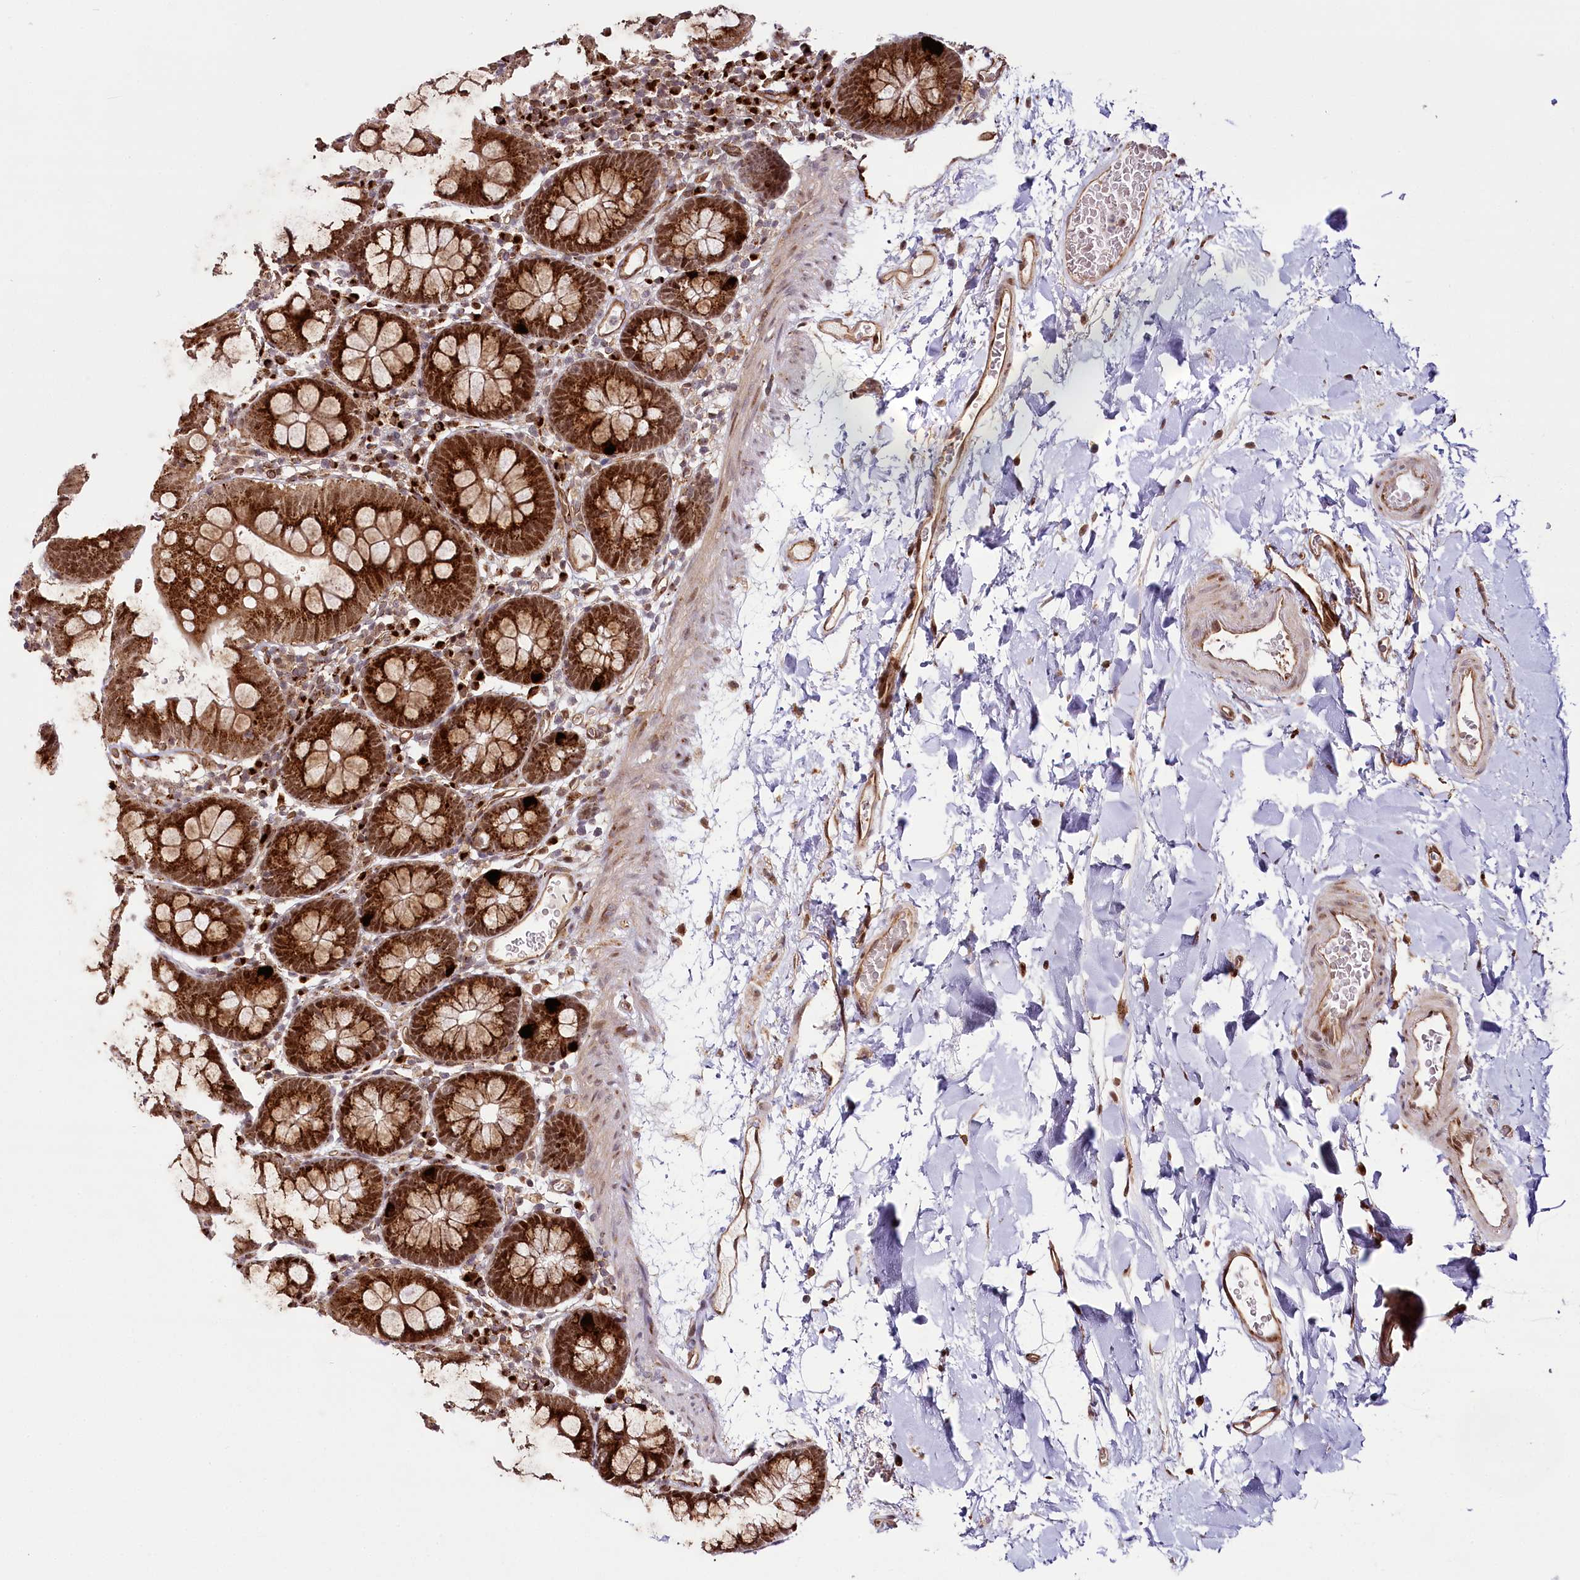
{"staining": {"intensity": "moderate", "quantity": ">75%", "location": "cytoplasmic/membranous,nuclear"}, "tissue": "colon", "cell_type": "Endothelial cells", "image_type": "normal", "snomed": [{"axis": "morphology", "description": "Normal tissue, NOS"}, {"axis": "topography", "description": "Colon"}], "caption": "This photomicrograph demonstrates IHC staining of unremarkable colon, with medium moderate cytoplasmic/membranous,nuclear expression in about >75% of endothelial cells.", "gene": "COPG1", "patient": {"sex": "male", "age": 75}}